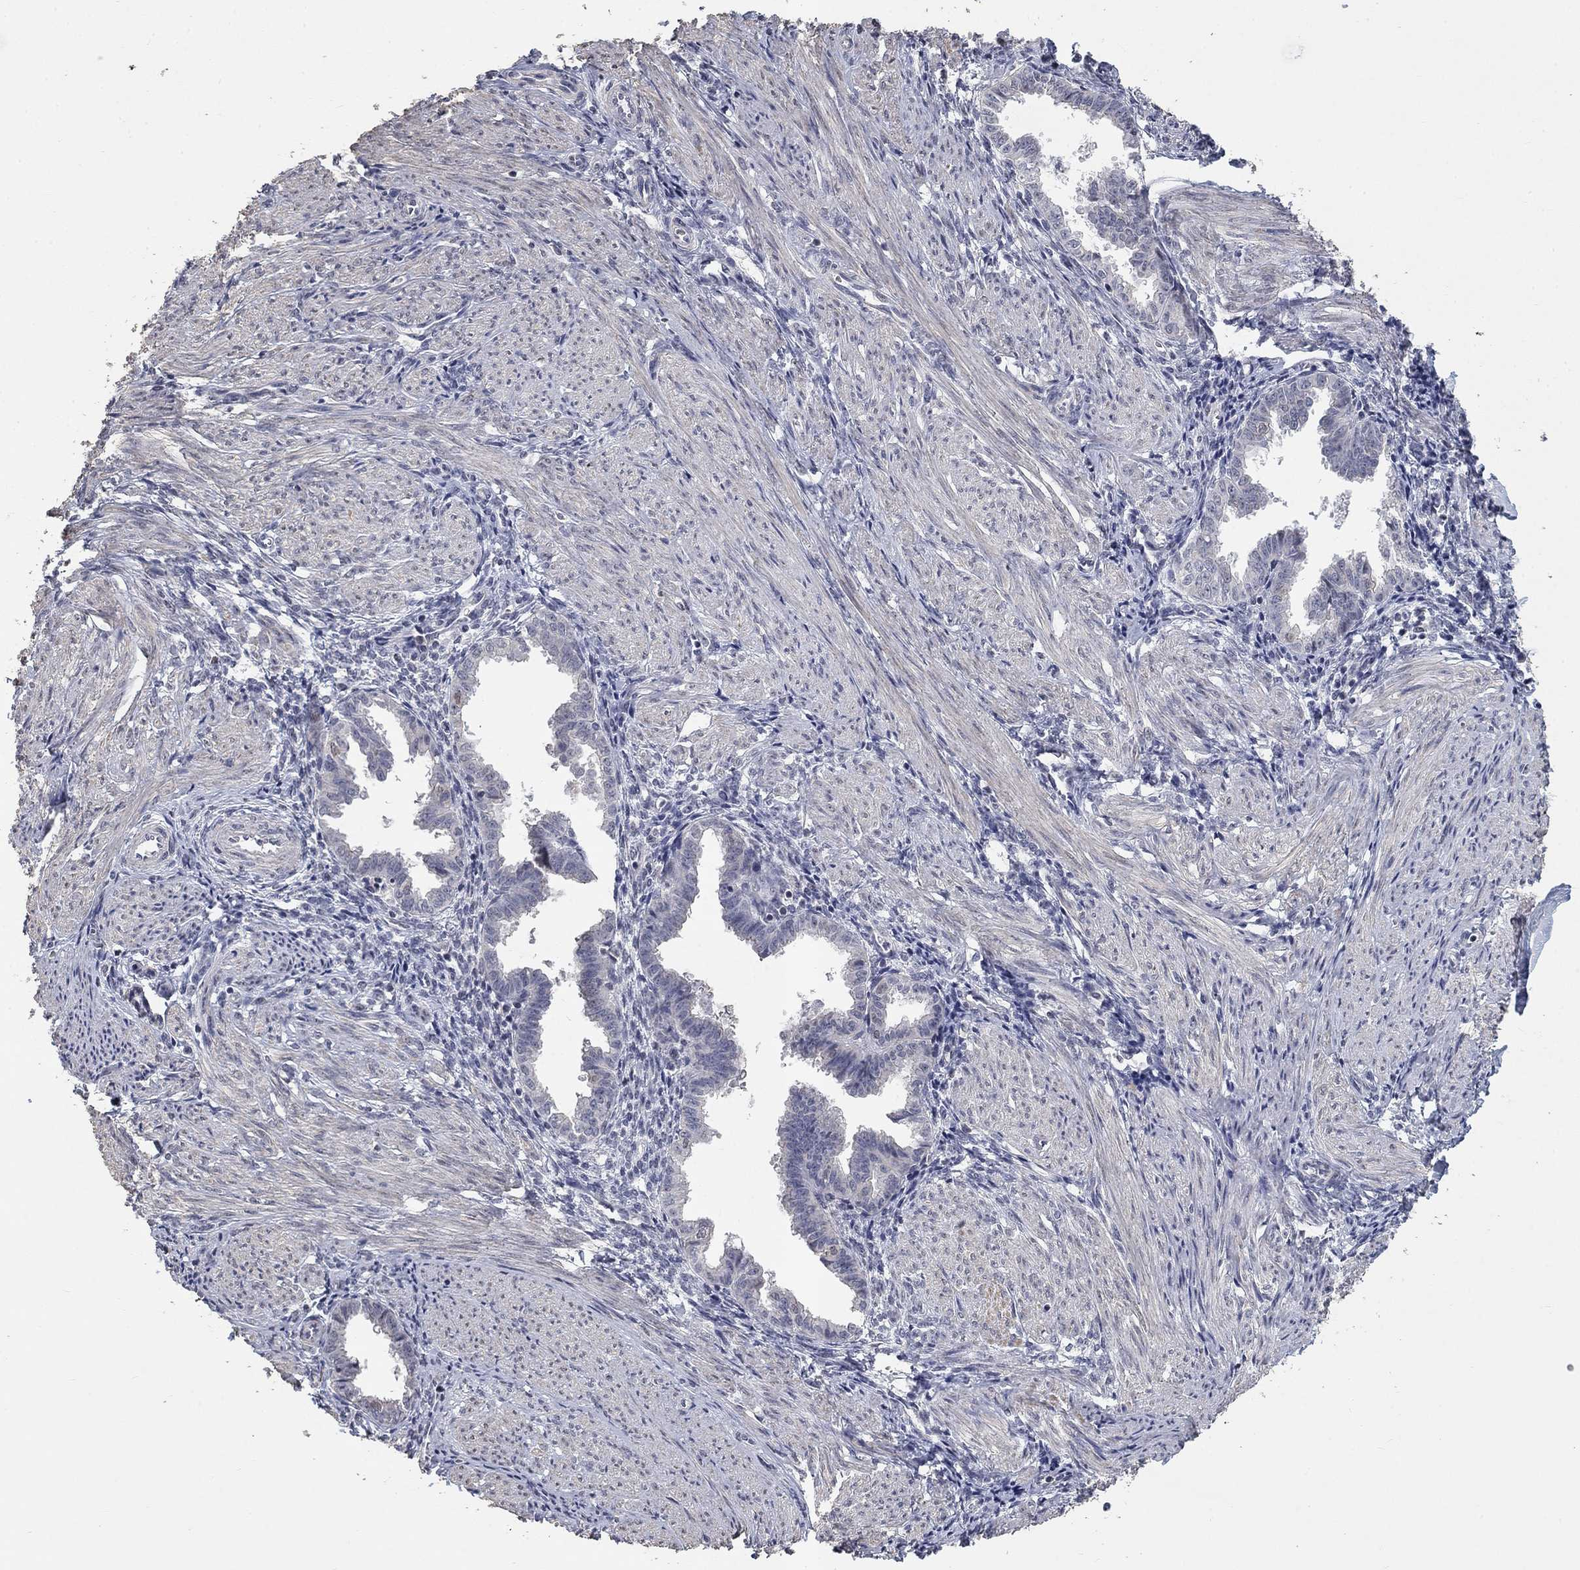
{"staining": {"intensity": "negative", "quantity": "none", "location": "none"}, "tissue": "endometrium", "cell_type": "Cells in endometrial stroma", "image_type": "normal", "snomed": [{"axis": "morphology", "description": "Normal tissue, NOS"}, {"axis": "topography", "description": "Endometrium"}], "caption": "Immunohistochemical staining of unremarkable endometrium displays no significant staining in cells in endometrial stroma.", "gene": "SPATA33", "patient": {"sex": "female", "age": 37}}